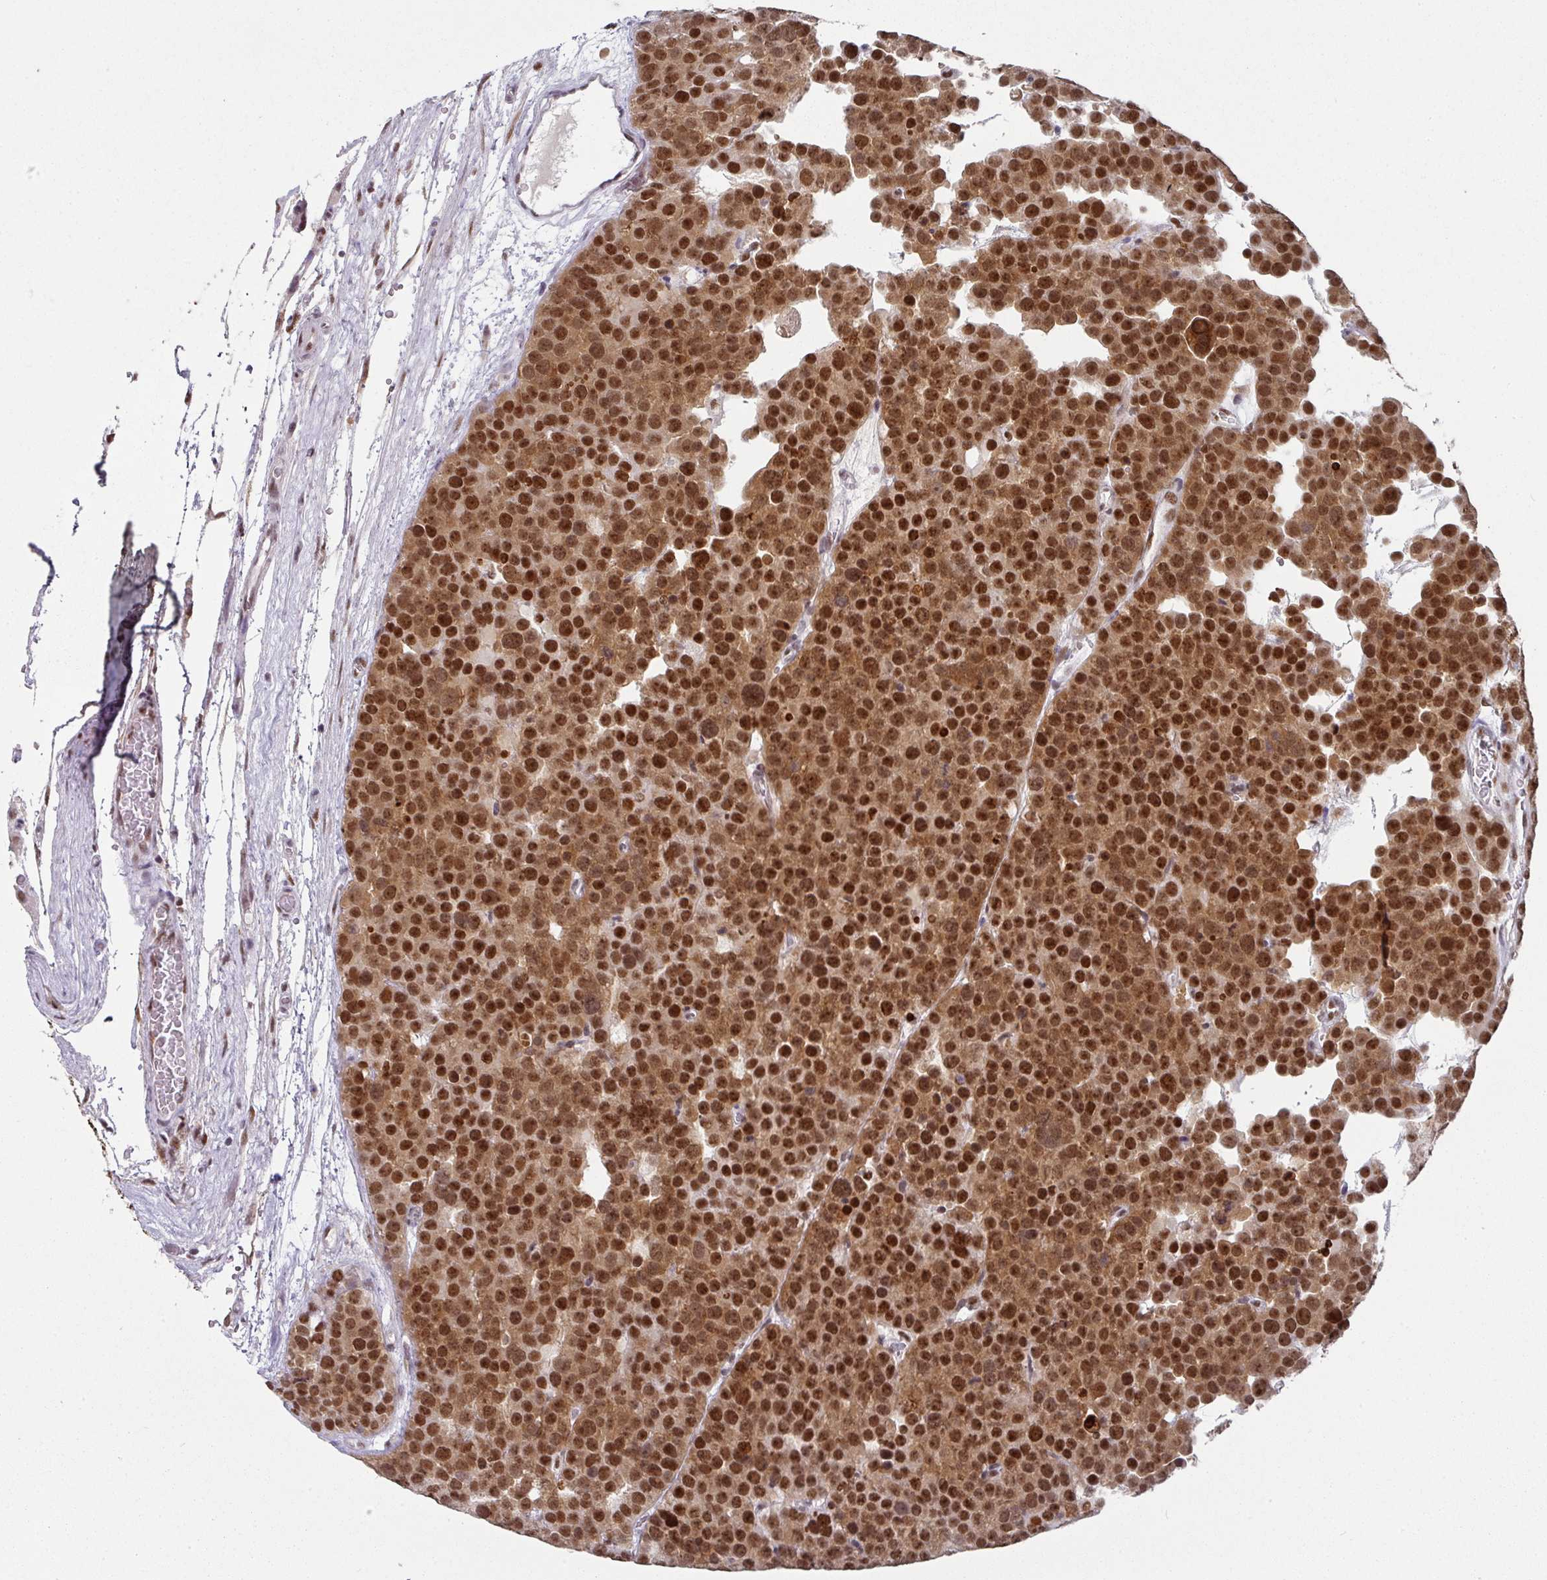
{"staining": {"intensity": "moderate", "quantity": ">75%", "location": "cytoplasmic/membranous,nuclear"}, "tissue": "testis cancer", "cell_type": "Tumor cells", "image_type": "cancer", "snomed": [{"axis": "morphology", "description": "Seminoma, NOS"}, {"axis": "topography", "description": "Testis"}], "caption": "Tumor cells exhibit moderate cytoplasmic/membranous and nuclear expression in about >75% of cells in testis cancer (seminoma).", "gene": "RAD50", "patient": {"sex": "male", "age": 71}}